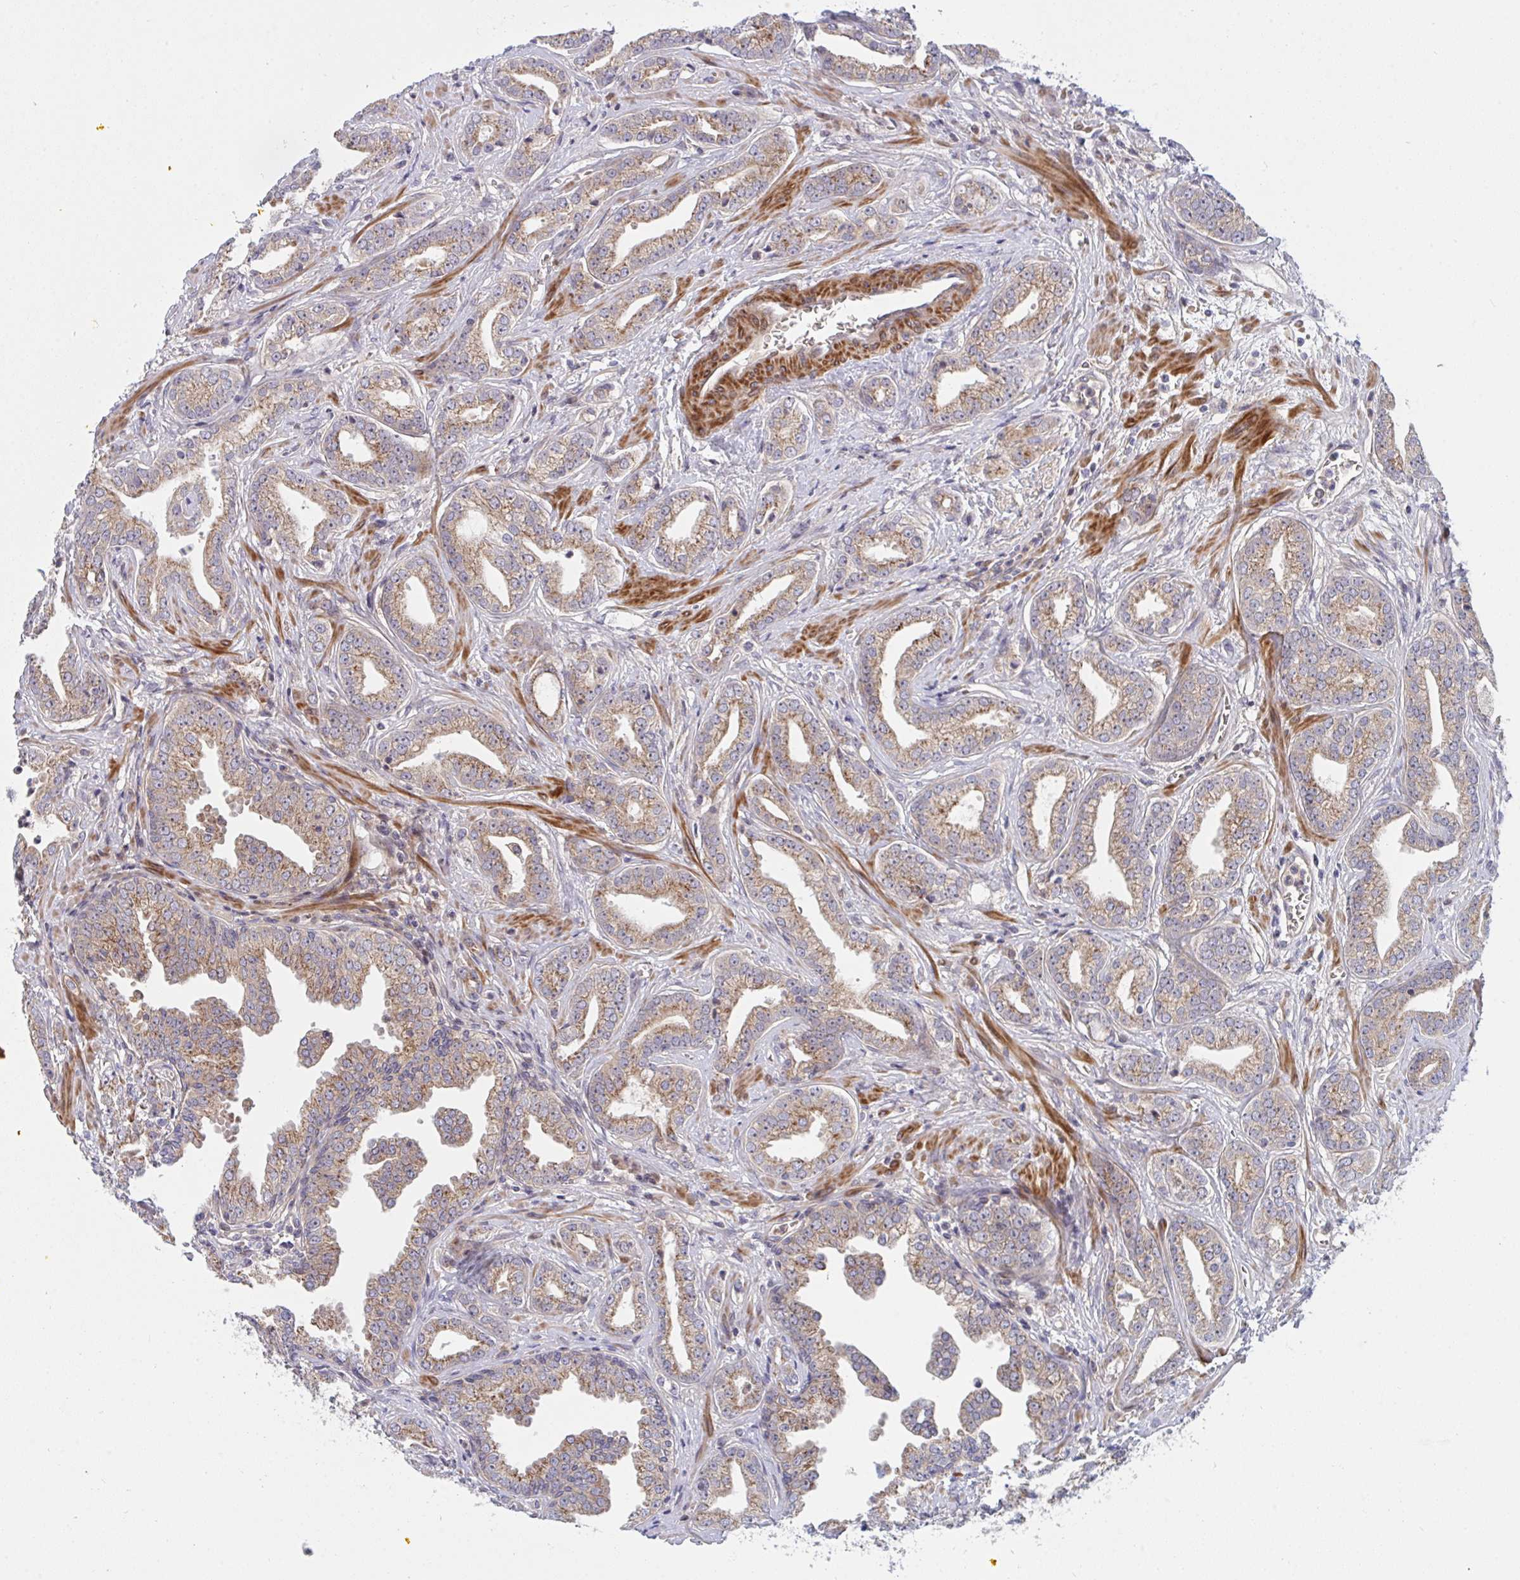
{"staining": {"intensity": "moderate", "quantity": ">75%", "location": "cytoplasmic/membranous"}, "tissue": "prostate cancer", "cell_type": "Tumor cells", "image_type": "cancer", "snomed": [{"axis": "morphology", "description": "Adenocarcinoma, Medium grade"}, {"axis": "topography", "description": "Prostate"}], "caption": "An image showing moderate cytoplasmic/membranous expression in approximately >75% of tumor cells in prostate cancer, as visualized by brown immunohistochemical staining.", "gene": "TNFSF4", "patient": {"sex": "male", "age": 57}}